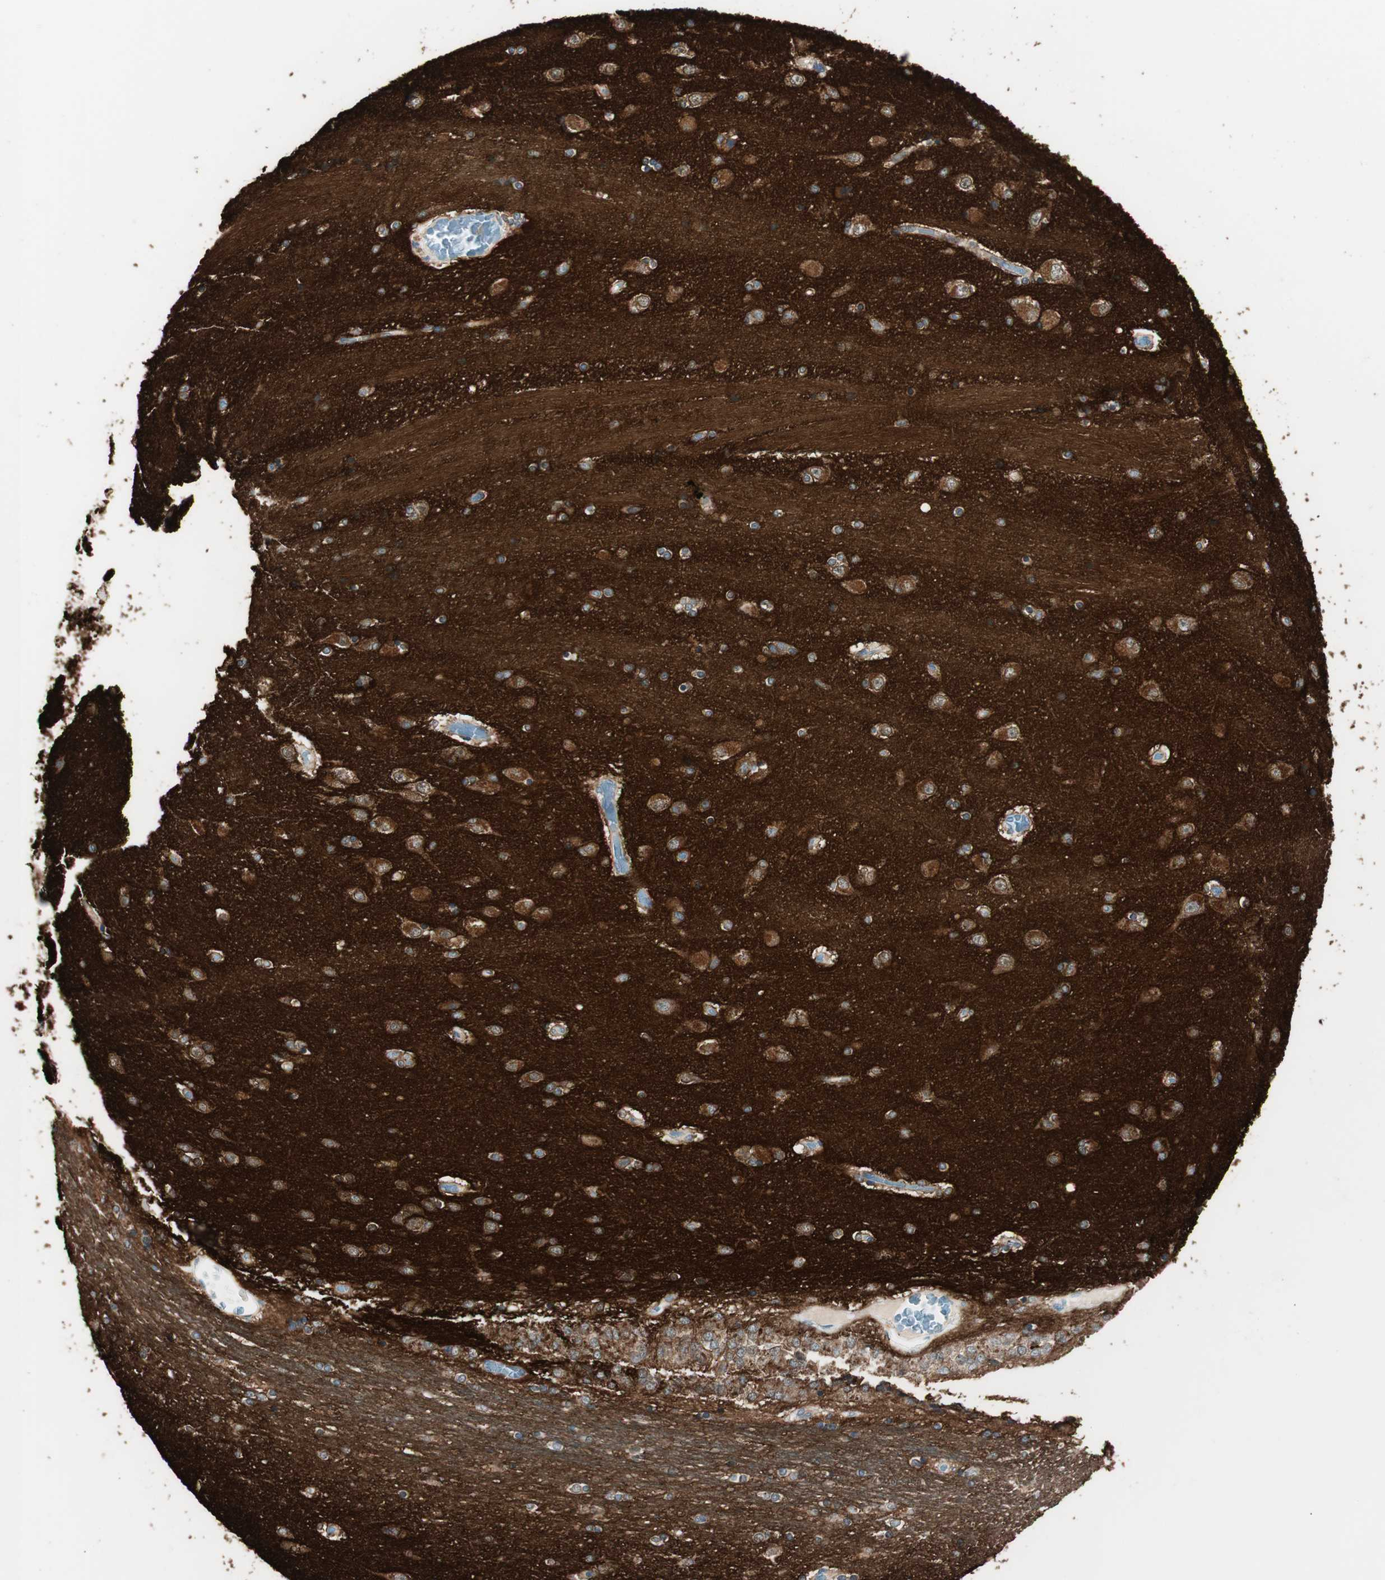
{"staining": {"intensity": "negative", "quantity": "none", "location": "none"}, "tissue": "hippocampus", "cell_type": "Glial cells", "image_type": "normal", "snomed": [{"axis": "morphology", "description": "Normal tissue, NOS"}, {"axis": "topography", "description": "Hippocampus"}], "caption": "The histopathology image displays no significant expression in glial cells of hippocampus. (DAB (3,3'-diaminobenzidine) immunohistochemistry (IHC), high magnification).", "gene": "GNAO1", "patient": {"sex": "female", "age": 54}}